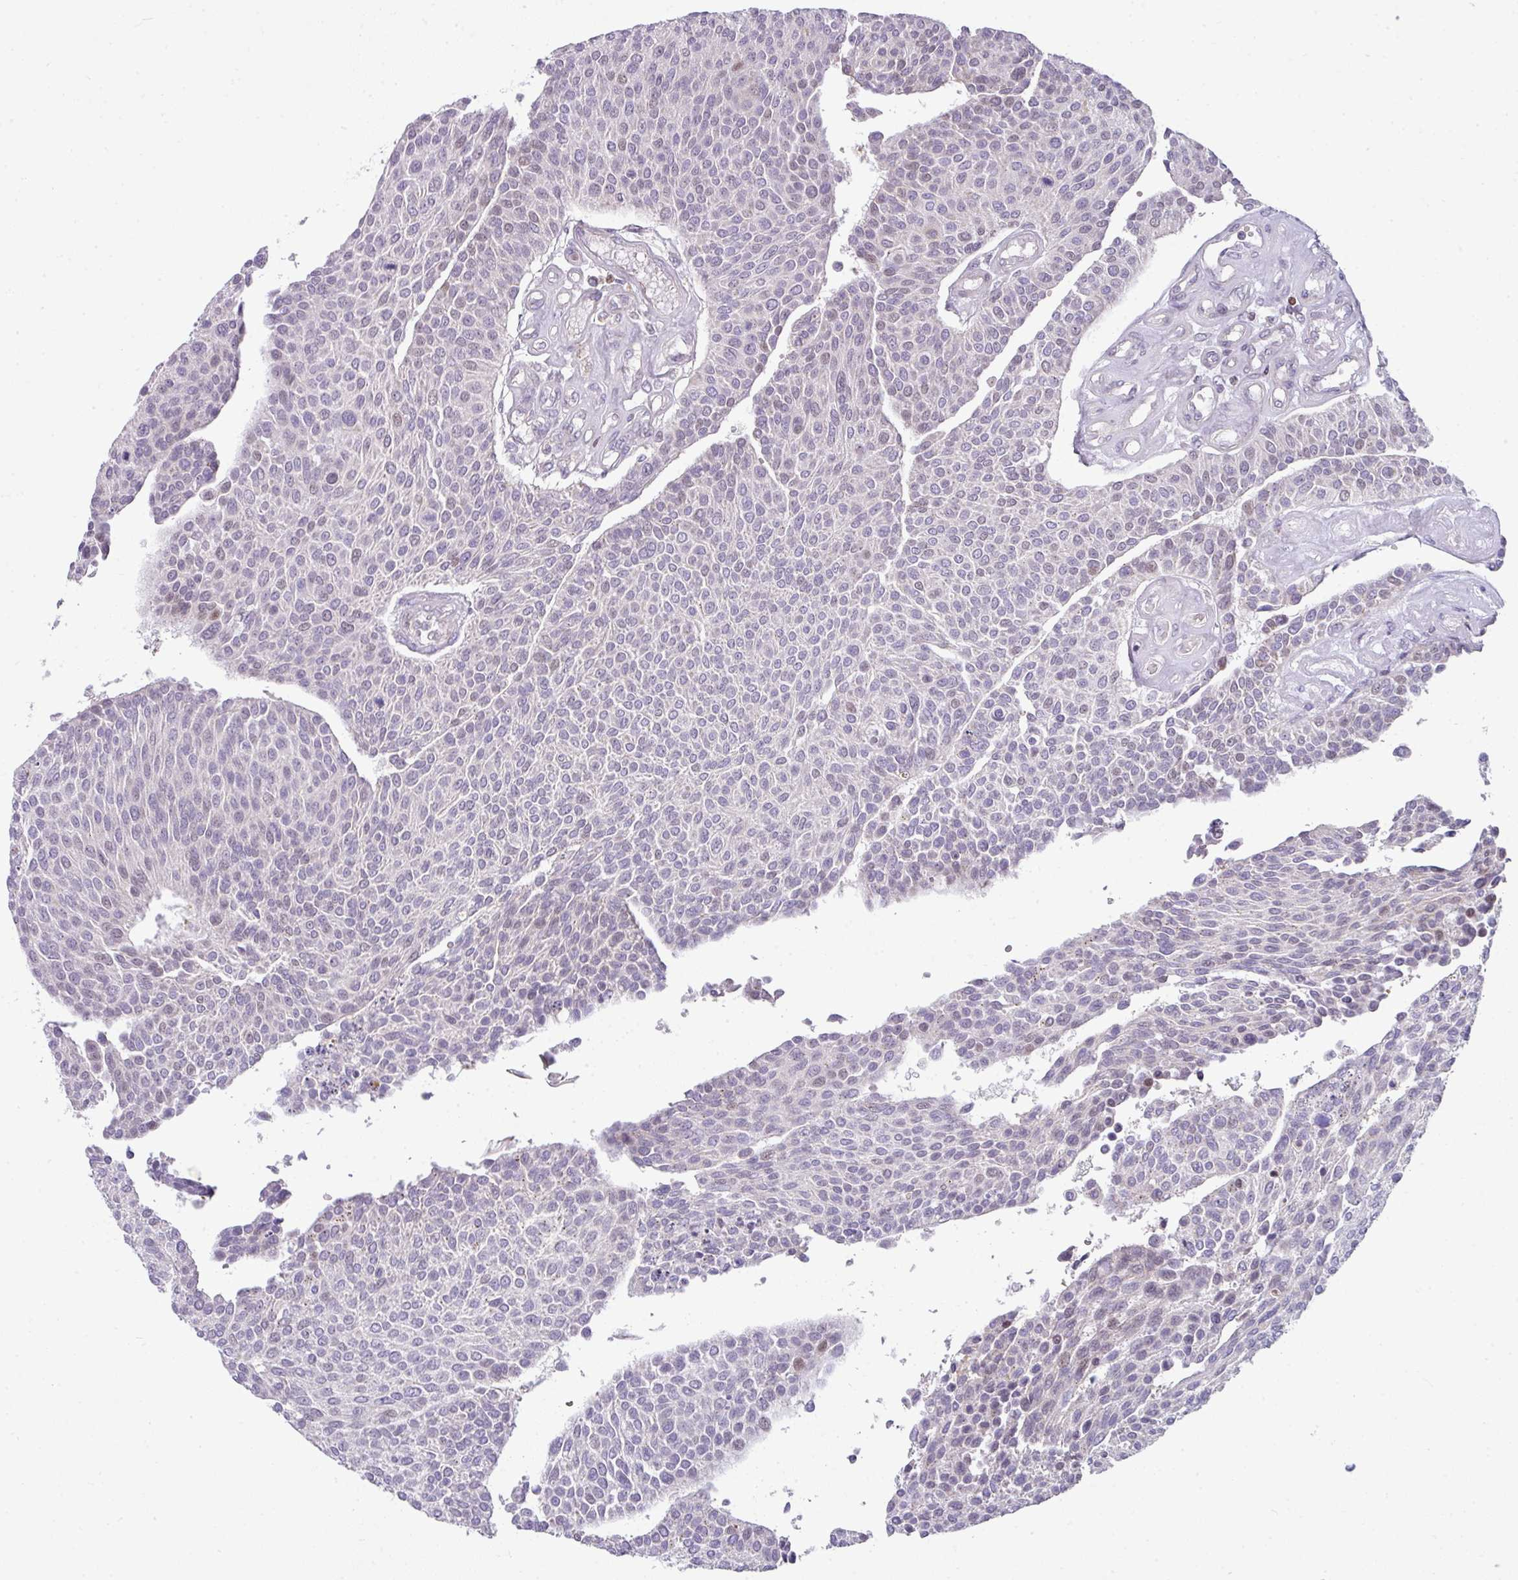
{"staining": {"intensity": "negative", "quantity": "none", "location": "none"}, "tissue": "urothelial cancer", "cell_type": "Tumor cells", "image_type": "cancer", "snomed": [{"axis": "morphology", "description": "Urothelial carcinoma, NOS"}, {"axis": "topography", "description": "Urinary bladder"}], "caption": "High power microscopy photomicrograph of an immunohistochemistry histopathology image of transitional cell carcinoma, revealing no significant expression in tumor cells. (DAB IHC with hematoxylin counter stain).", "gene": "STAT5A", "patient": {"sex": "male", "age": 55}}